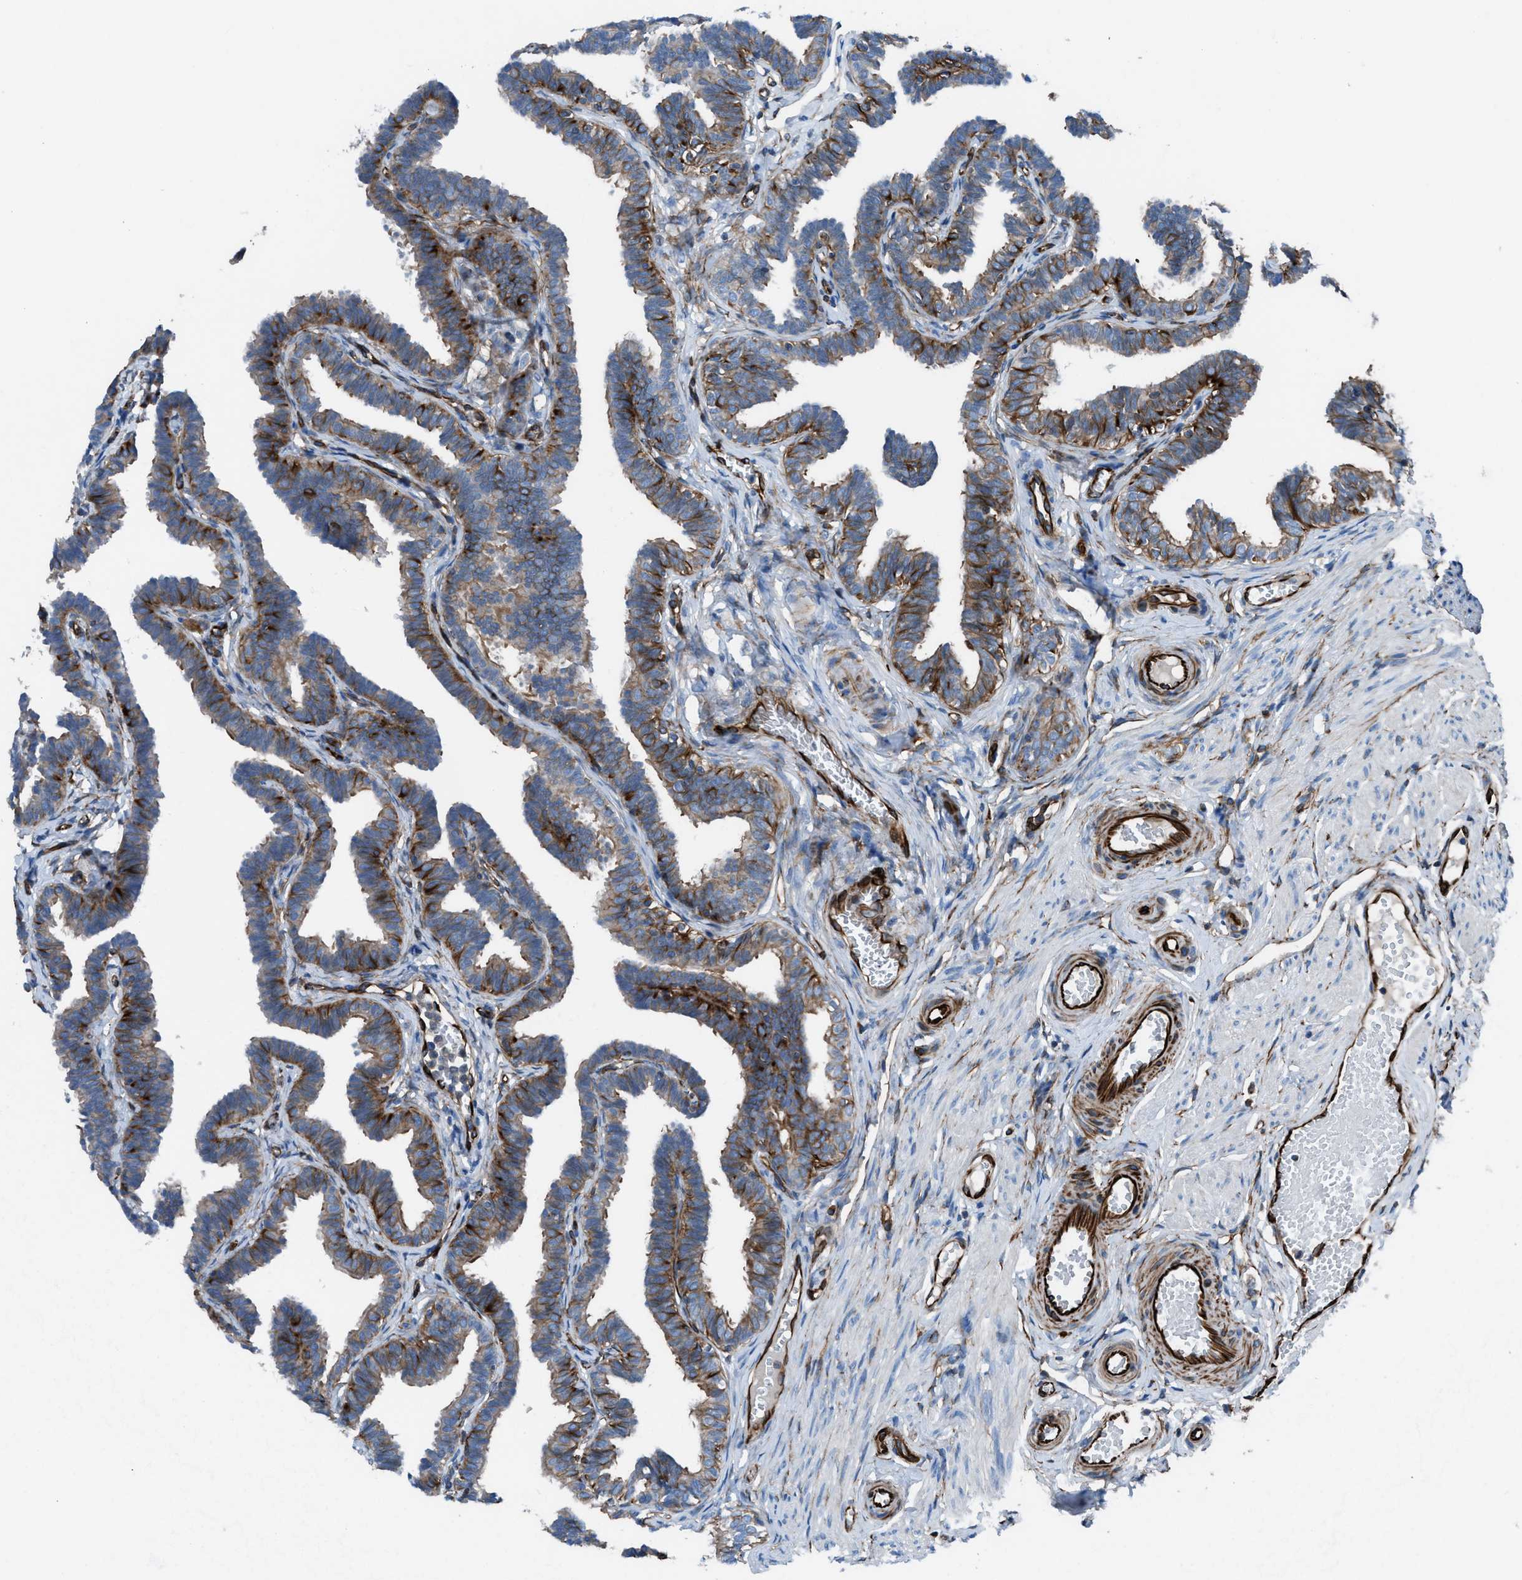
{"staining": {"intensity": "moderate", "quantity": "25%-75%", "location": "cytoplasmic/membranous"}, "tissue": "fallopian tube", "cell_type": "Glandular cells", "image_type": "normal", "snomed": [{"axis": "morphology", "description": "Normal tissue, NOS"}, {"axis": "topography", "description": "Fallopian tube"}, {"axis": "topography", "description": "Ovary"}], "caption": "The micrograph displays staining of normal fallopian tube, revealing moderate cytoplasmic/membranous protein staining (brown color) within glandular cells.", "gene": "CABP7", "patient": {"sex": "female", "age": 23}}